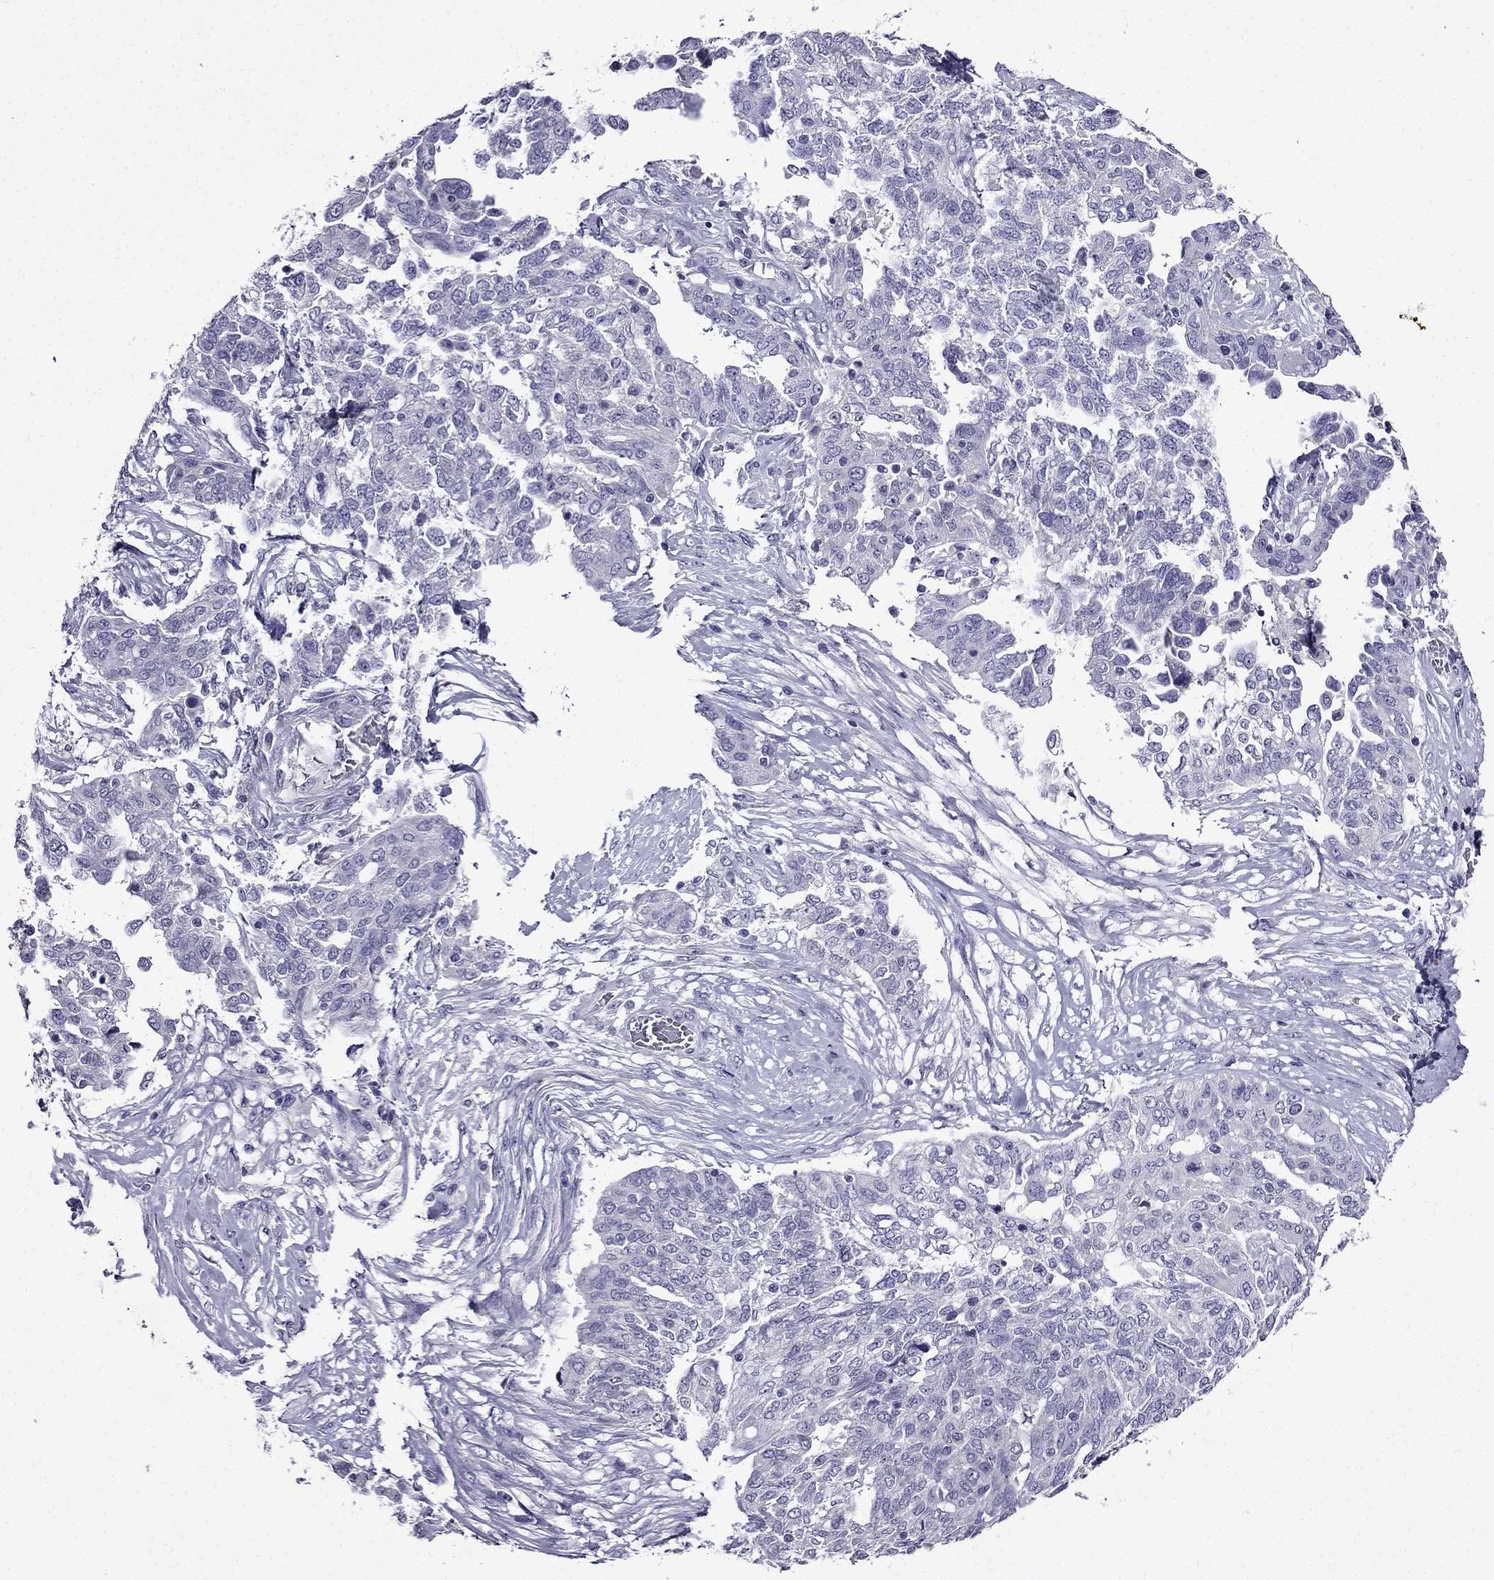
{"staining": {"intensity": "negative", "quantity": "none", "location": "none"}, "tissue": "ovarian cancer", "cell_type": "Tumor cells", "image_type": "cancer", "snomed": [{"axis": "morphology", "description": "Cystadenocarcinoma, serous, NOS"}, {"axis": "topography", "description": "Ovary"}], "caption": "An IHC histopathology image of serous cystadenocarcinoma (ovarian) is shown. There is no staining in tumor cells of serous cystadenocarcinoma (ovarian). The staining was performed using DAB to visualize the protein expression in brown, while the nuclei were stained in blue with hematoxylin (Magnification: 20x).", "gene": "DNAH17", "patient": {"sex": "female", "age": 67}}